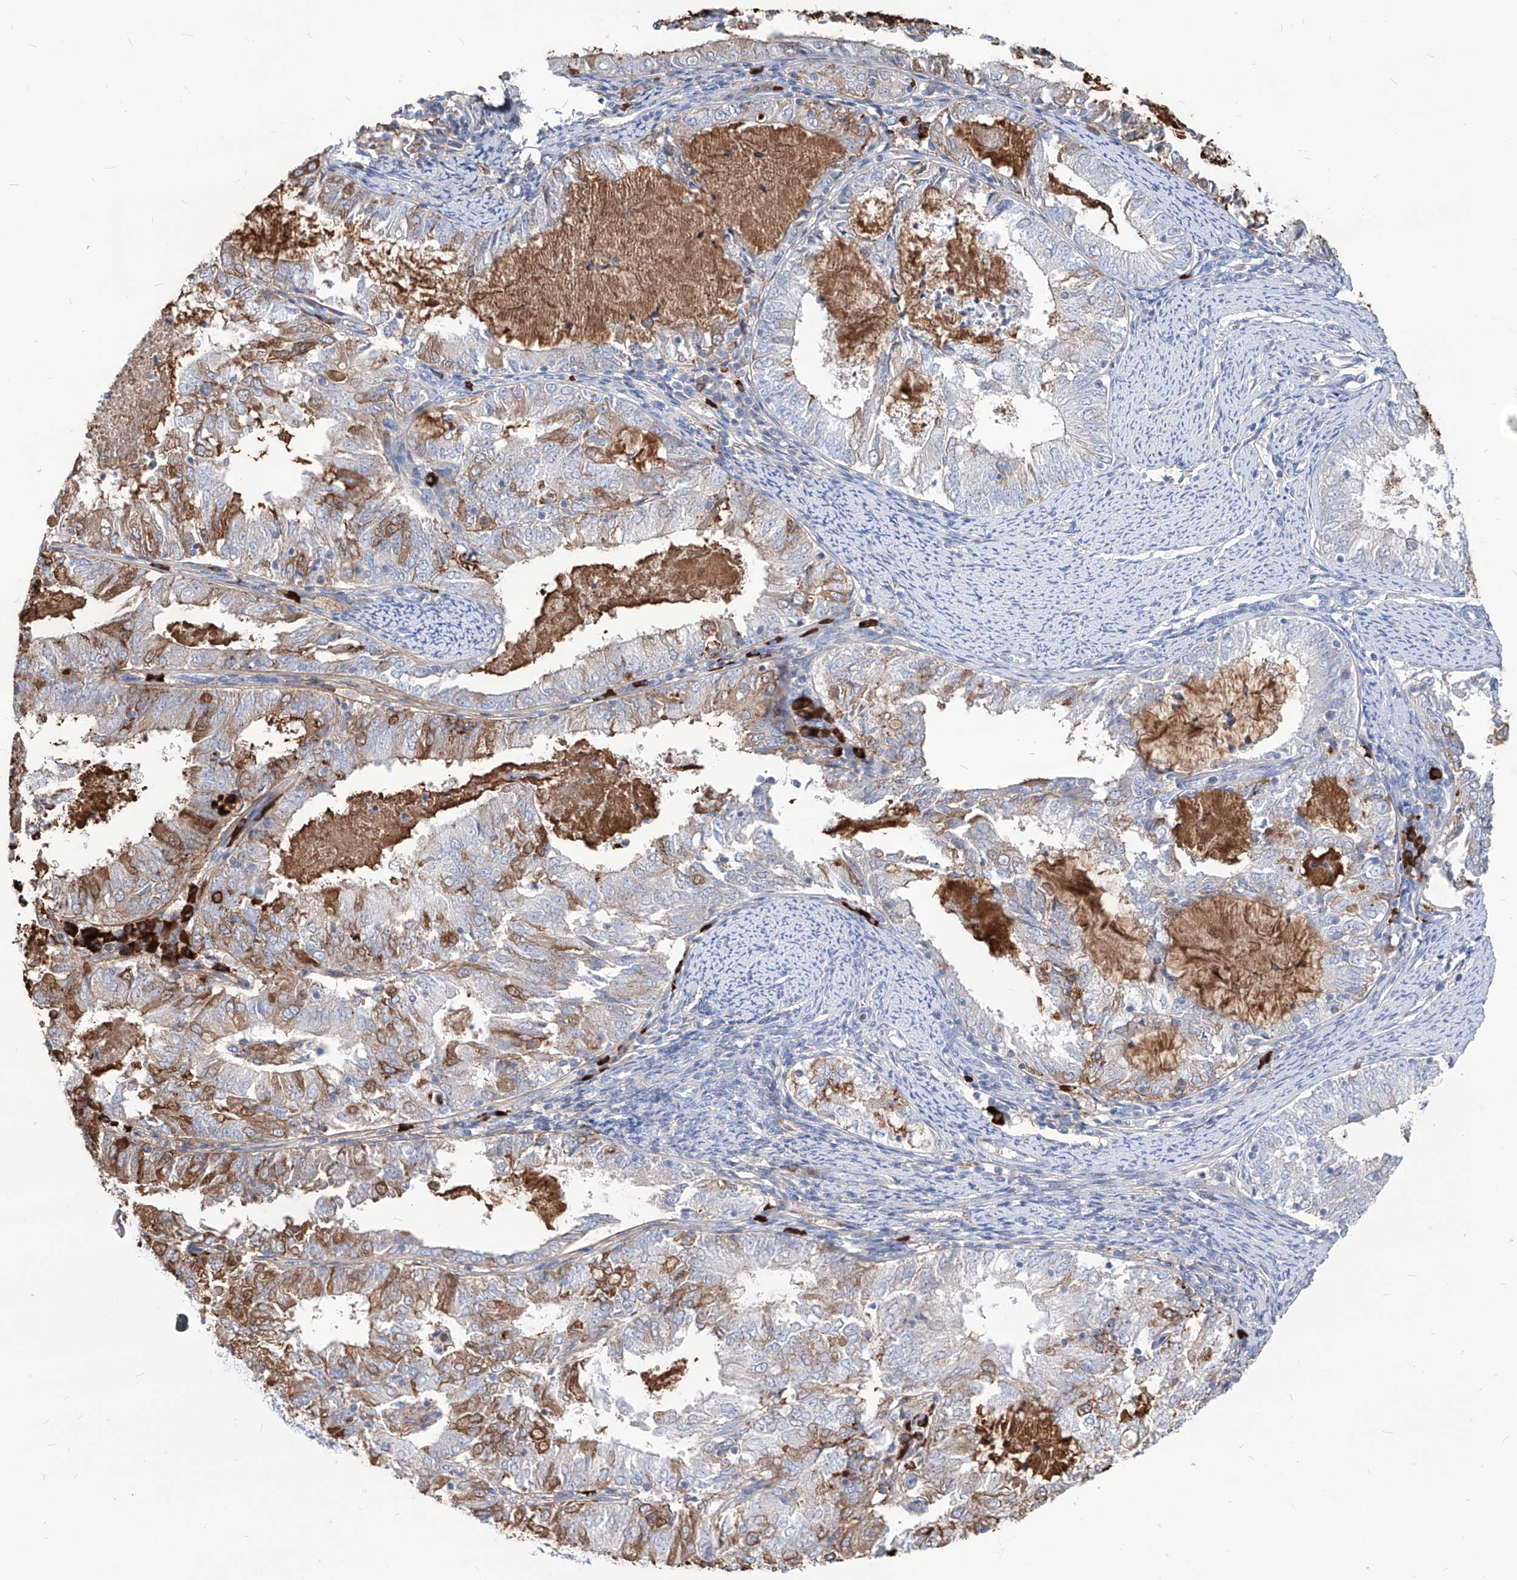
{"staining": {"intensity": "moderate", "quantity": "<25%", "location": "cytoplasmic/membranous"}, "tissue": "endometrial cancer", "cell_type": "Tumor cells", "image_type": "cancer", "snomed": [{"axis": "morphology", "description": "Adenocarcinoma, NOS"}, {"axis": "topography", "description": "Endometrium"}], "caption": "Adenocarcinoma (endometrial) stained with immunohistochemistry (IHC) demonstrates moderate cytoplasmic/membranous expression in about <25% of tumor cells.", "gene": "AKAP10", "patient": {"sex": "female", "age": 57}}